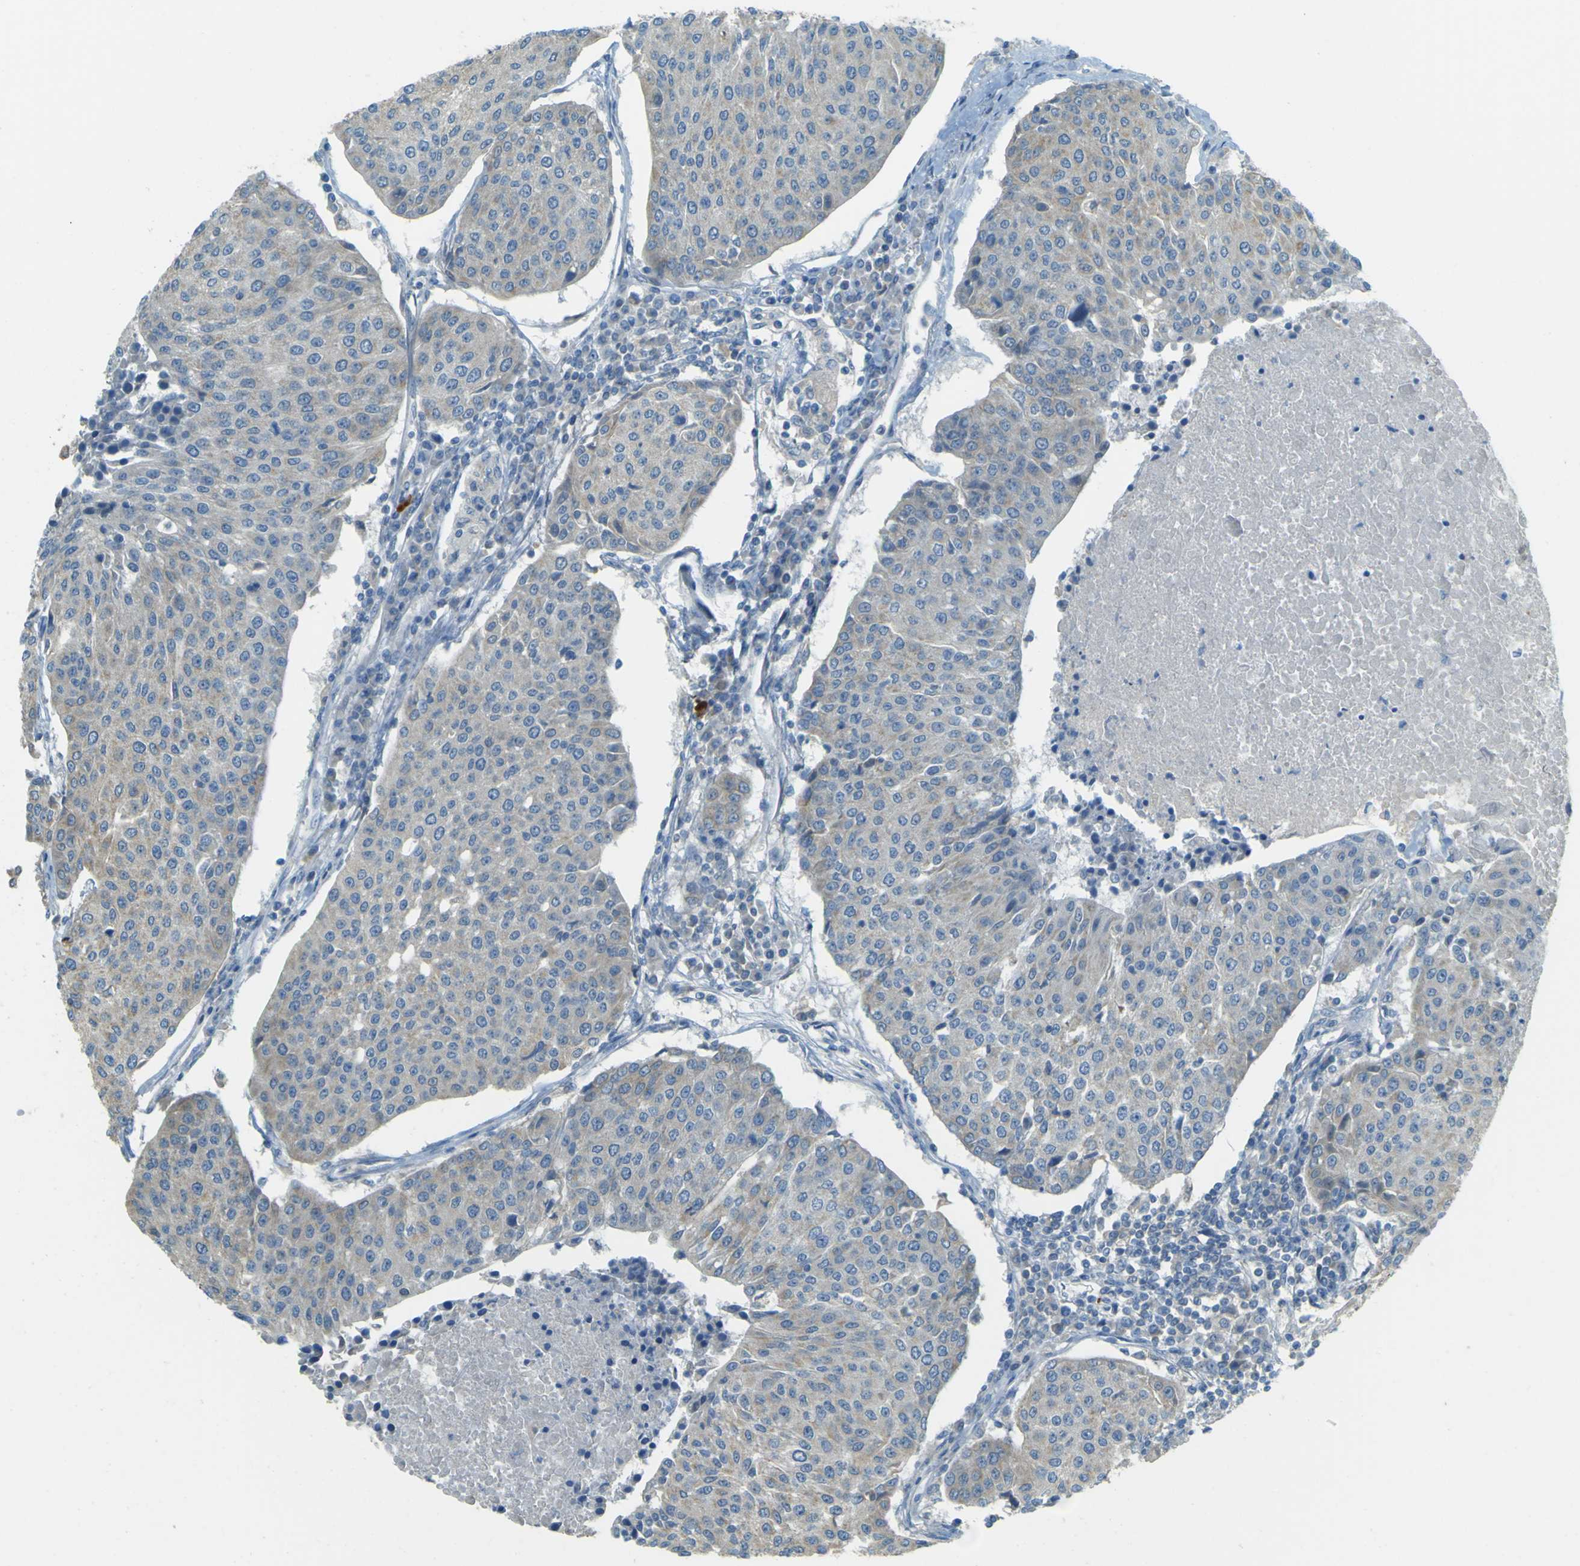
{"staining": {"intensity": "negative", "quantity": "none", "location": "none"}, "tissue": "urothelial cancer", "cell_type": "Tumor cells", "image_type": "cancer", "snomed": [{"axis": "morphology", "description": "Urothelial carcinoma, High grade"}, {"axis": "topography", "description": "Urinary bladder"}], "caption": "Urothelial cancer was stained to show a protein in brown. There is no significant positivity in tumor cells. (Stains: DAB immunohistochemistry (IHC) with hematoxylin counter stain, Microscopy: brightfield microscopy at high magnification).", "gene": "FKTN", "patient": {"sex": "female", "age": 85}}